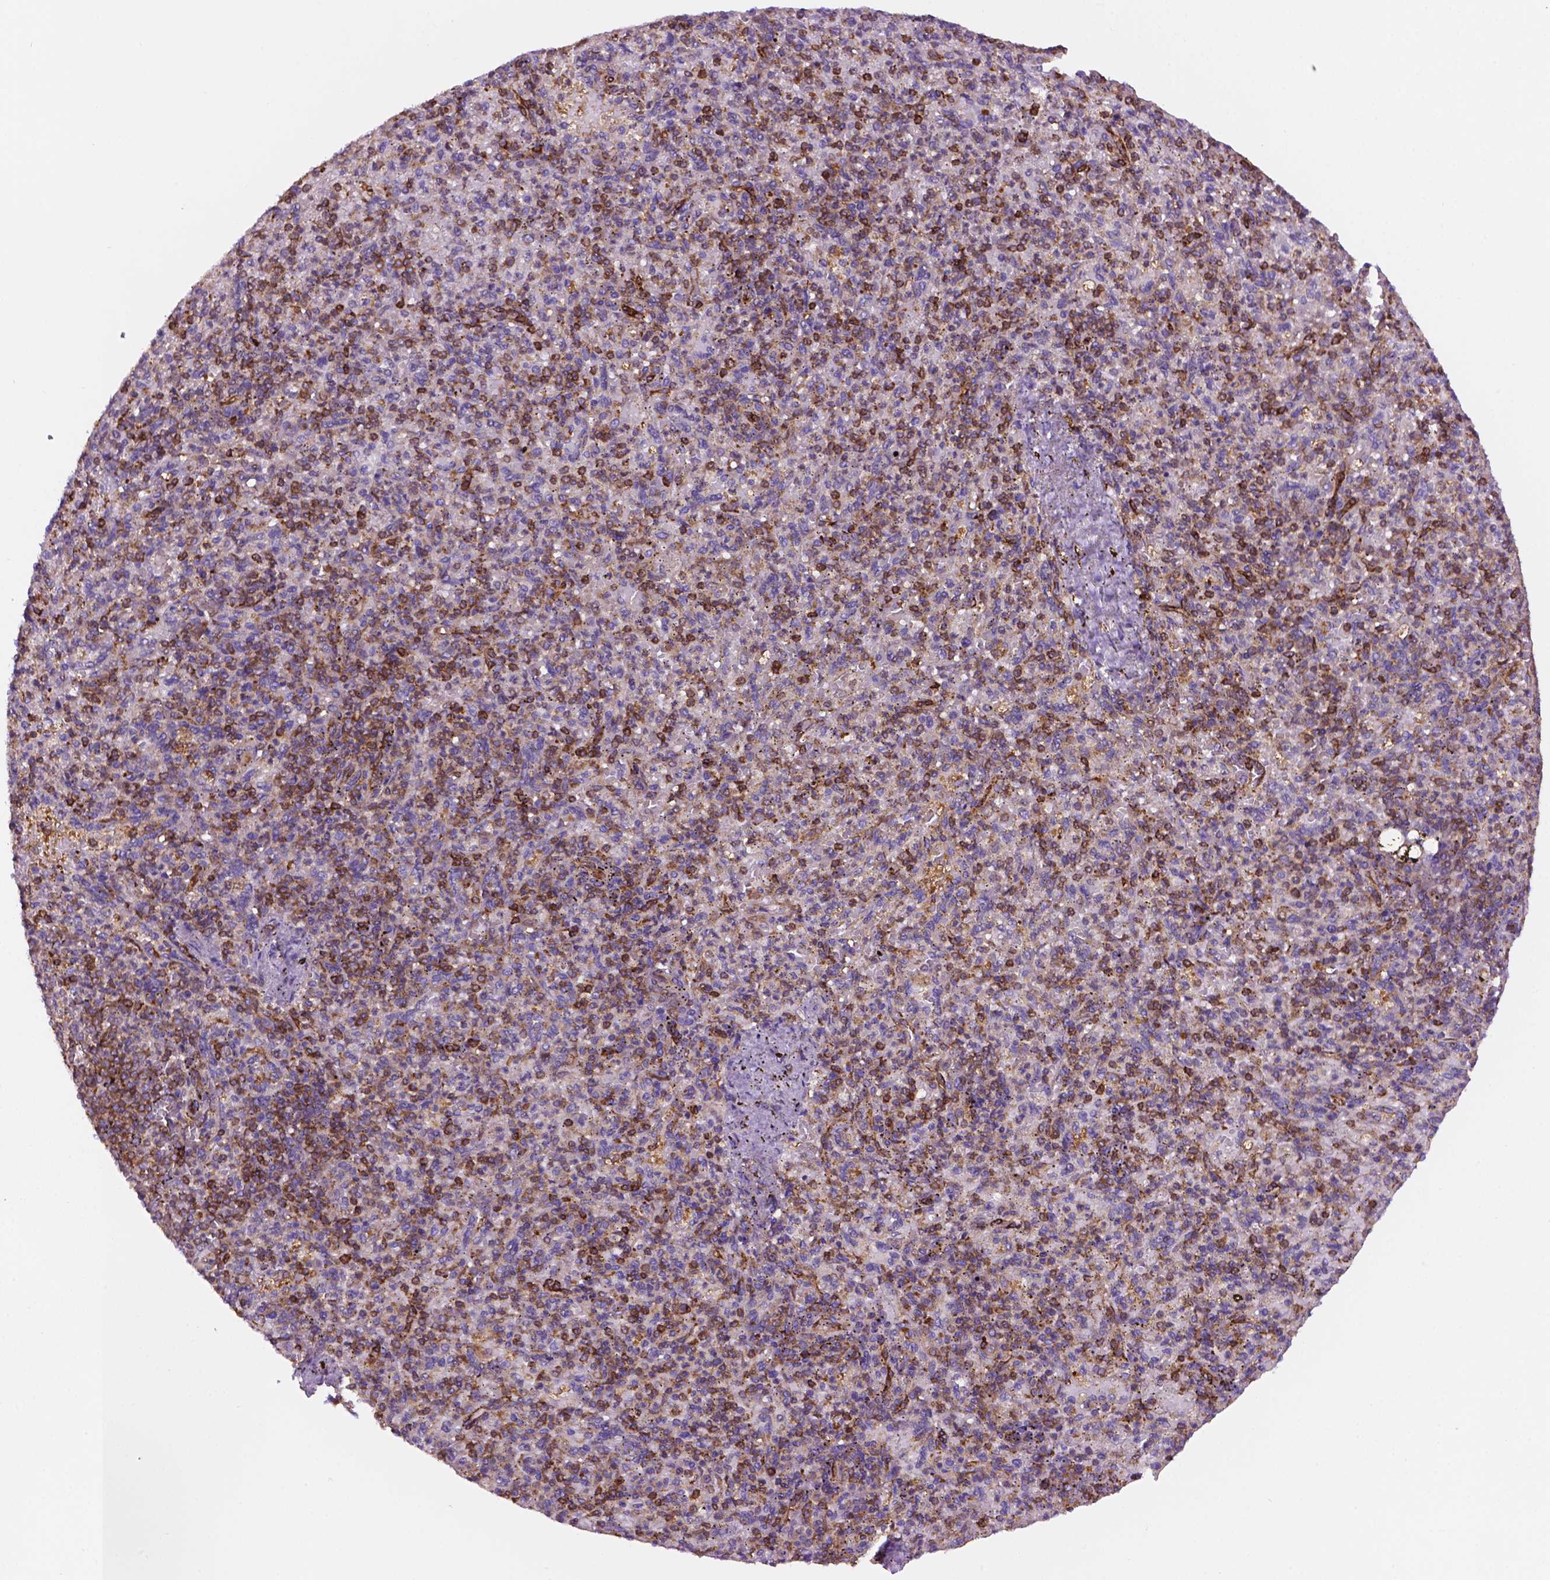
{"staining": {"intensity": "moderate", "quantity": ">75%", "location": "cytoplasmic/membranous"}, "tissue": "spleen", "cell_type": "Cells in red pulp", "image_type": "normal", "snomed": [{"axis": "morphology", "description": "Normal tissue, NOS"}, {"axis": "topography", "description": "Spleen"}], "caption": "Immunohistochemistry (IHC) micrograph of unremarkable spleen: spleen stained using IHC reveals medium levels of moderate protein expression localized specifically in the cytoplasmic/membranous of cells in red pulp, appearing as a cytoplasmic/membranous brown color.", "gene": "DCN", "patient": {"sex": "female", "age": 74}}